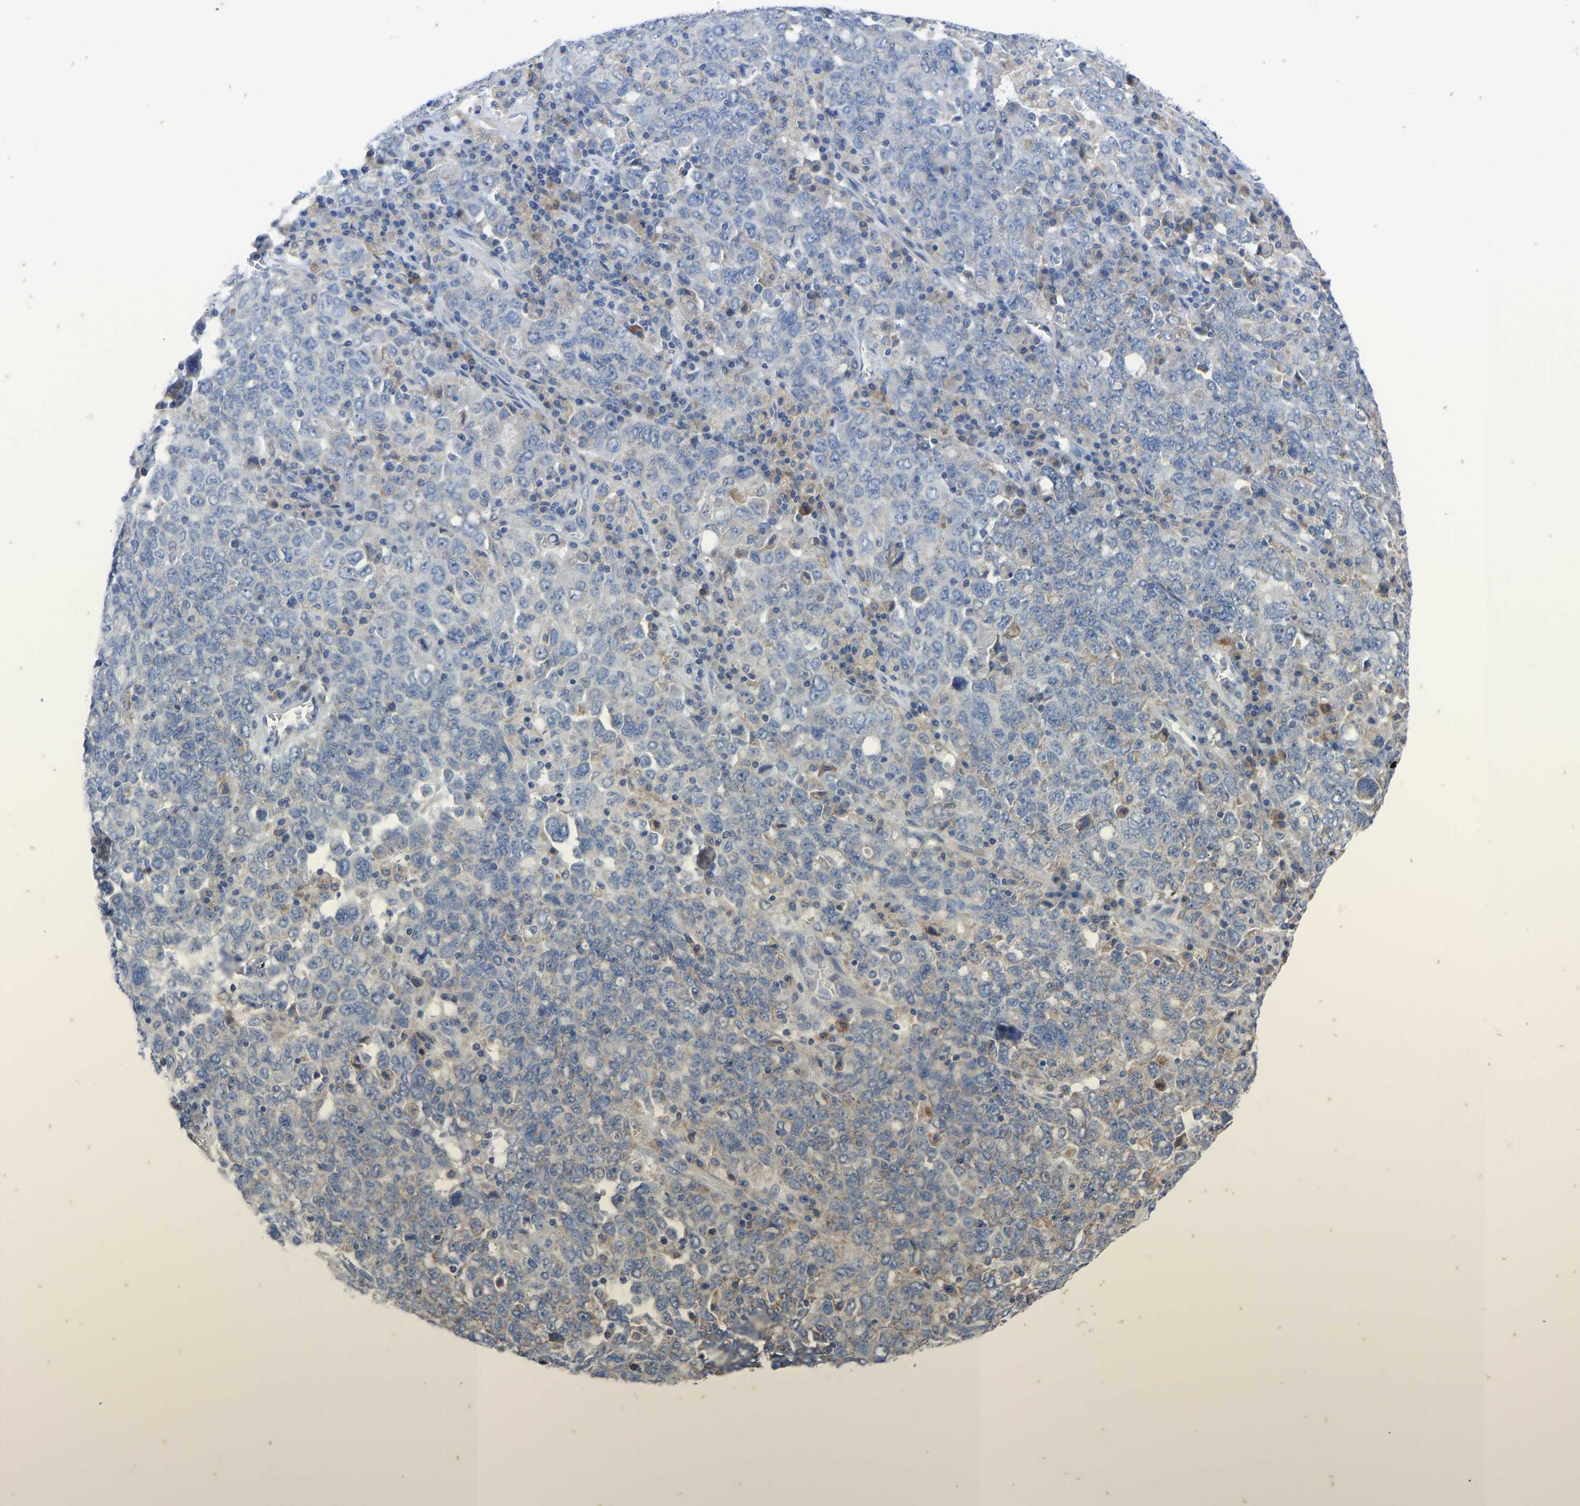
{"staining": {"intensity": "moderate", "quantity": "<25%", "location": "cytoplasmic/membranous"}, "tissue": "ovarian cancer", "cell_type": "Tumor cells", "image_type": "cancer", "snomed": [{"axis": "morphology", "description": "Carcinoma, endometroid"}, {"axis": "topography", "description": "Ovary"}], "caption": "Ovarian cancer tissue shows moderate cytoplasmic/membranous expression in approximately <25% of tumor cells The staining was performed using DAB (3,3'-diaminobenzidine), with brown indicating positive protein expression. Nuclei are stained blue with hematoxylin.", "gene": "OLIG2", "patient": {"sex": "female", "age": 62}}